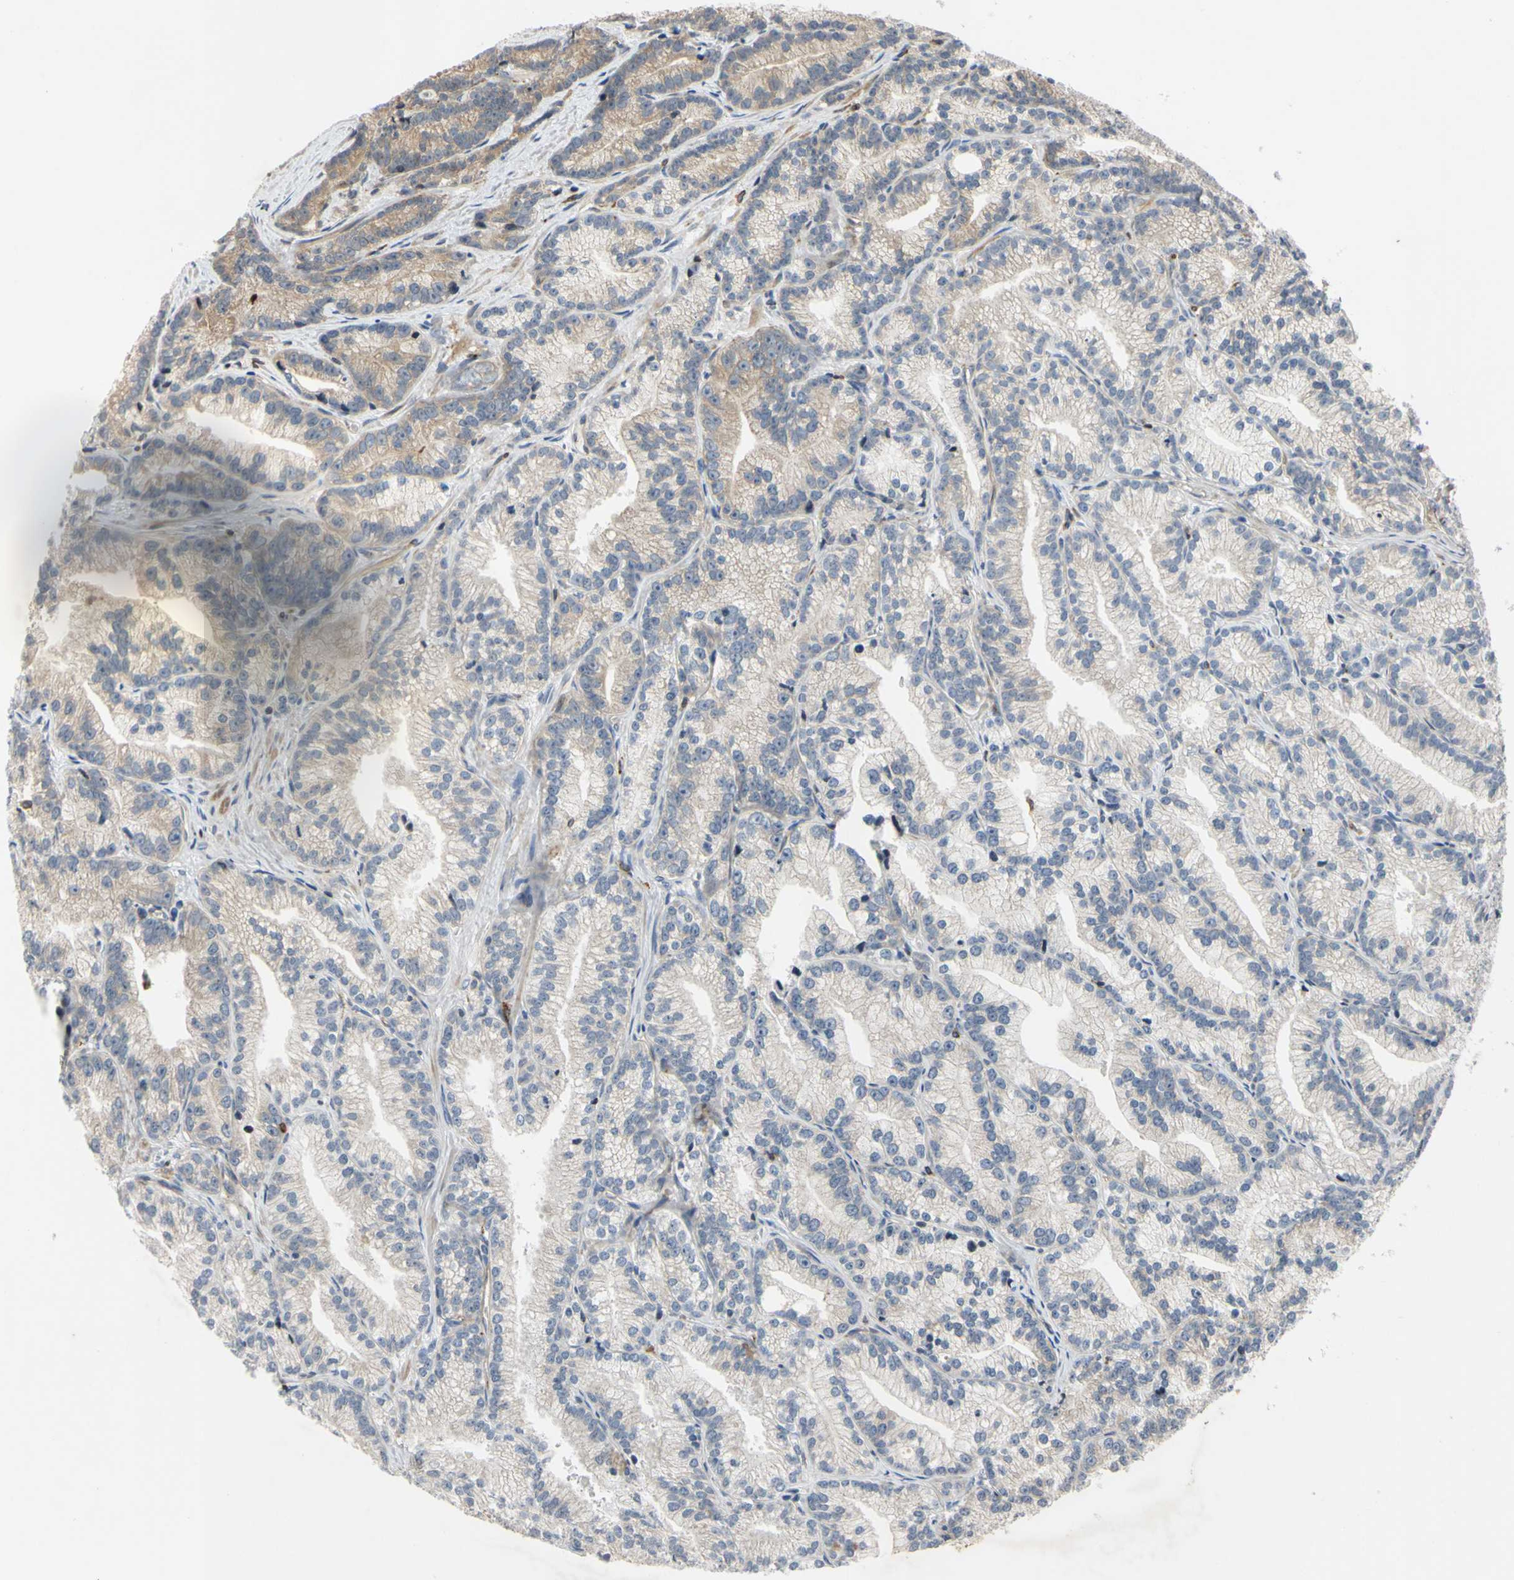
{"staining": {"intensity": "negative", "quantity": "none", "location": "none"}, "tissue": "prostate cancer", "cell_type": "Tumor cells", "image_type": "cancer", "snomed": [{"axis": "morphology", "description": "Adenocarcinoma, Low grade"}, {"axis": "topography", "description": "Prostate"}], "caption": "Tumor cells are negative for brown protein staining in adenocarcinoma (low-grade) (prostate). (Stains: DAB immunohistochemistry with hematoxylin counter stain, Microscopy: brightfield microscopy at high magnification).", "gene": "PLXNA2", "patient": {"sex": "male", "age": 89}}